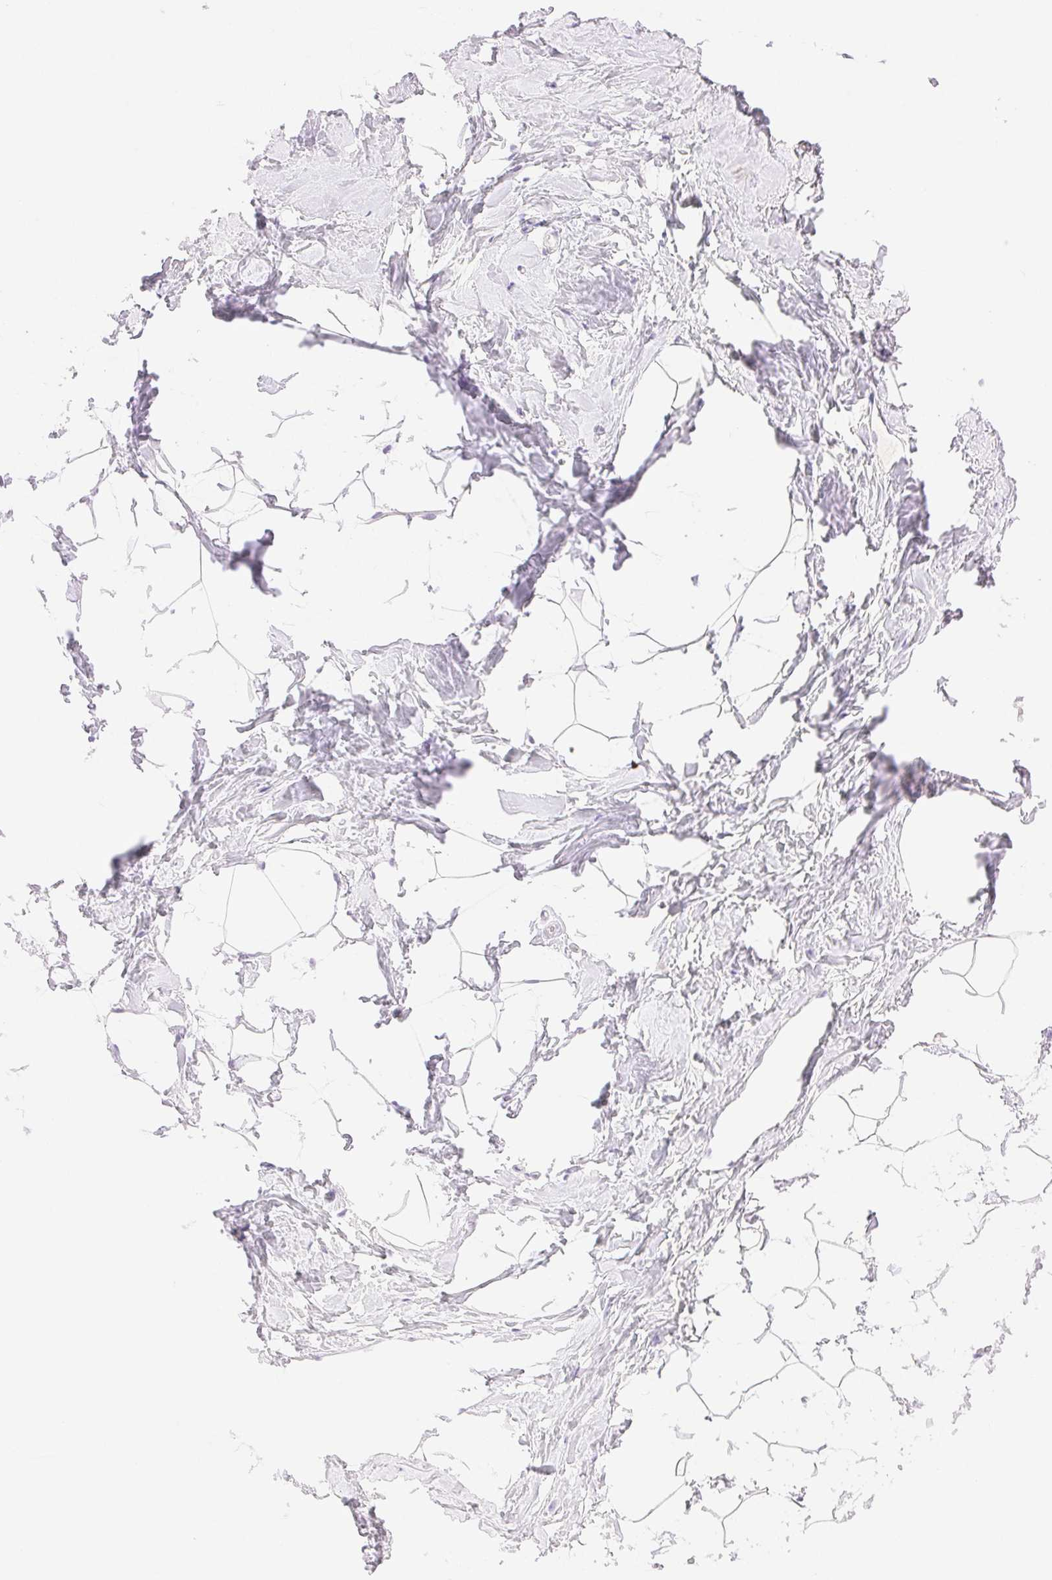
{"staining": {"intensity": "negative", "quantity": "none", "location": "none"}, "tissue": "breast", "cell_type": "Adipocytes", "image_type": "normal", "snomed": [{"axis": "morphology", "description": "Normal tissue, NOS"}, {"axis": "topography", "description": "Breast"}], "caption": "Immunohistochemistry of benign human breast displays no expression in adipocytes. (DAB immunohistochemistry with hematoxylin counter stain).", "gene": "SPACA4", "patient": {"sex": "female", "age": 32}}